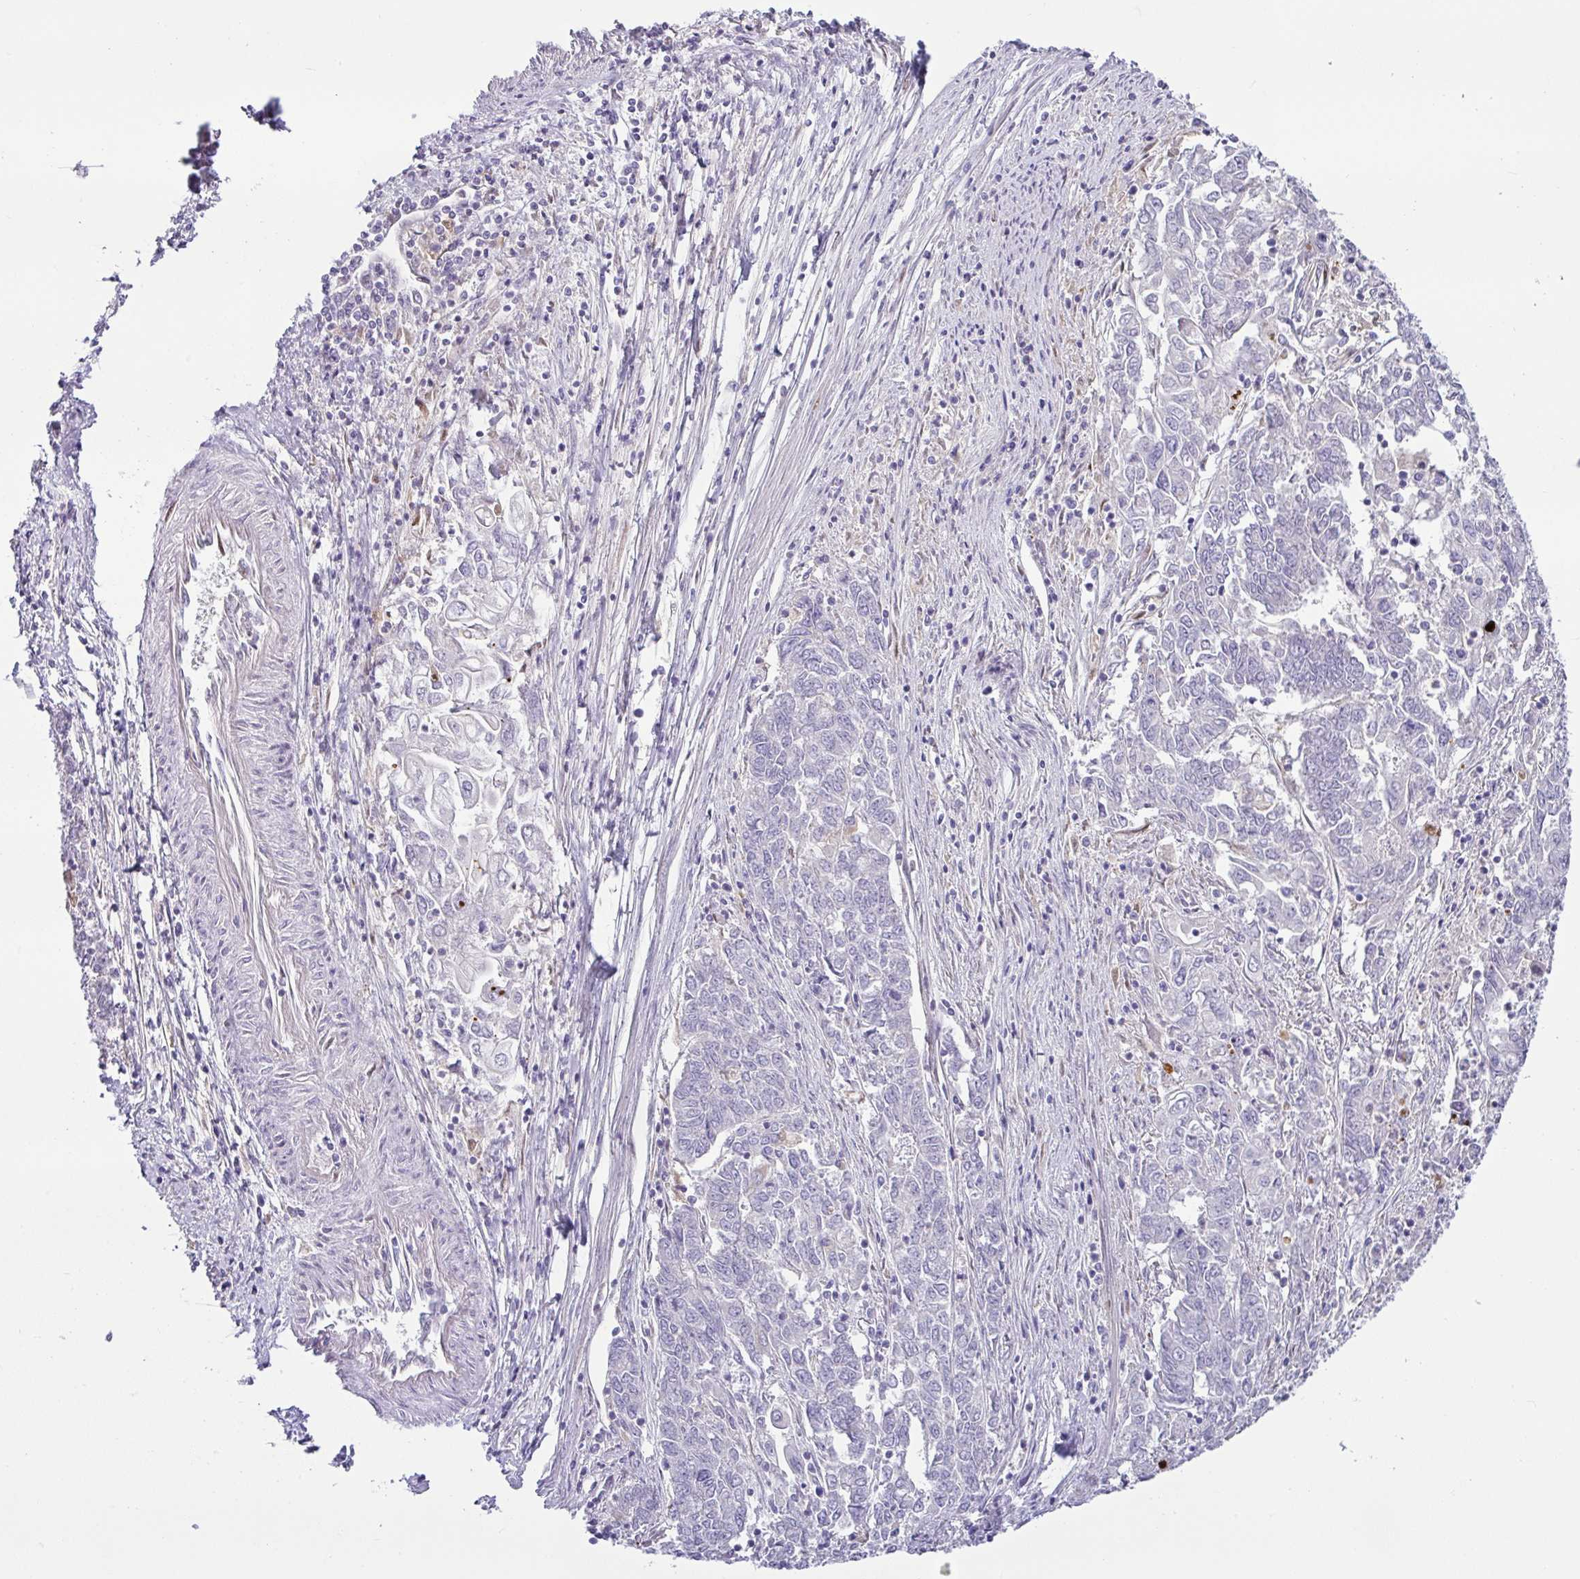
{"staining": {"intensity": "negative", "quantity": "none", "location": "none"}, "tissue": "endometrial cancer", "cell_type": "Tumor cells", "image_type": "cancer", "snomed": [{"axis": "morphology", "description": "Adenocarcinoma, NOS"}, {"axis": "topography", "description": "Endometrium"}], "caption": "Tumor cells show no significant positivity in endometrial cancer (adenocarcinoma).", "gene": "HMCN2", "patient": {"sex": "female", "age": 54}}